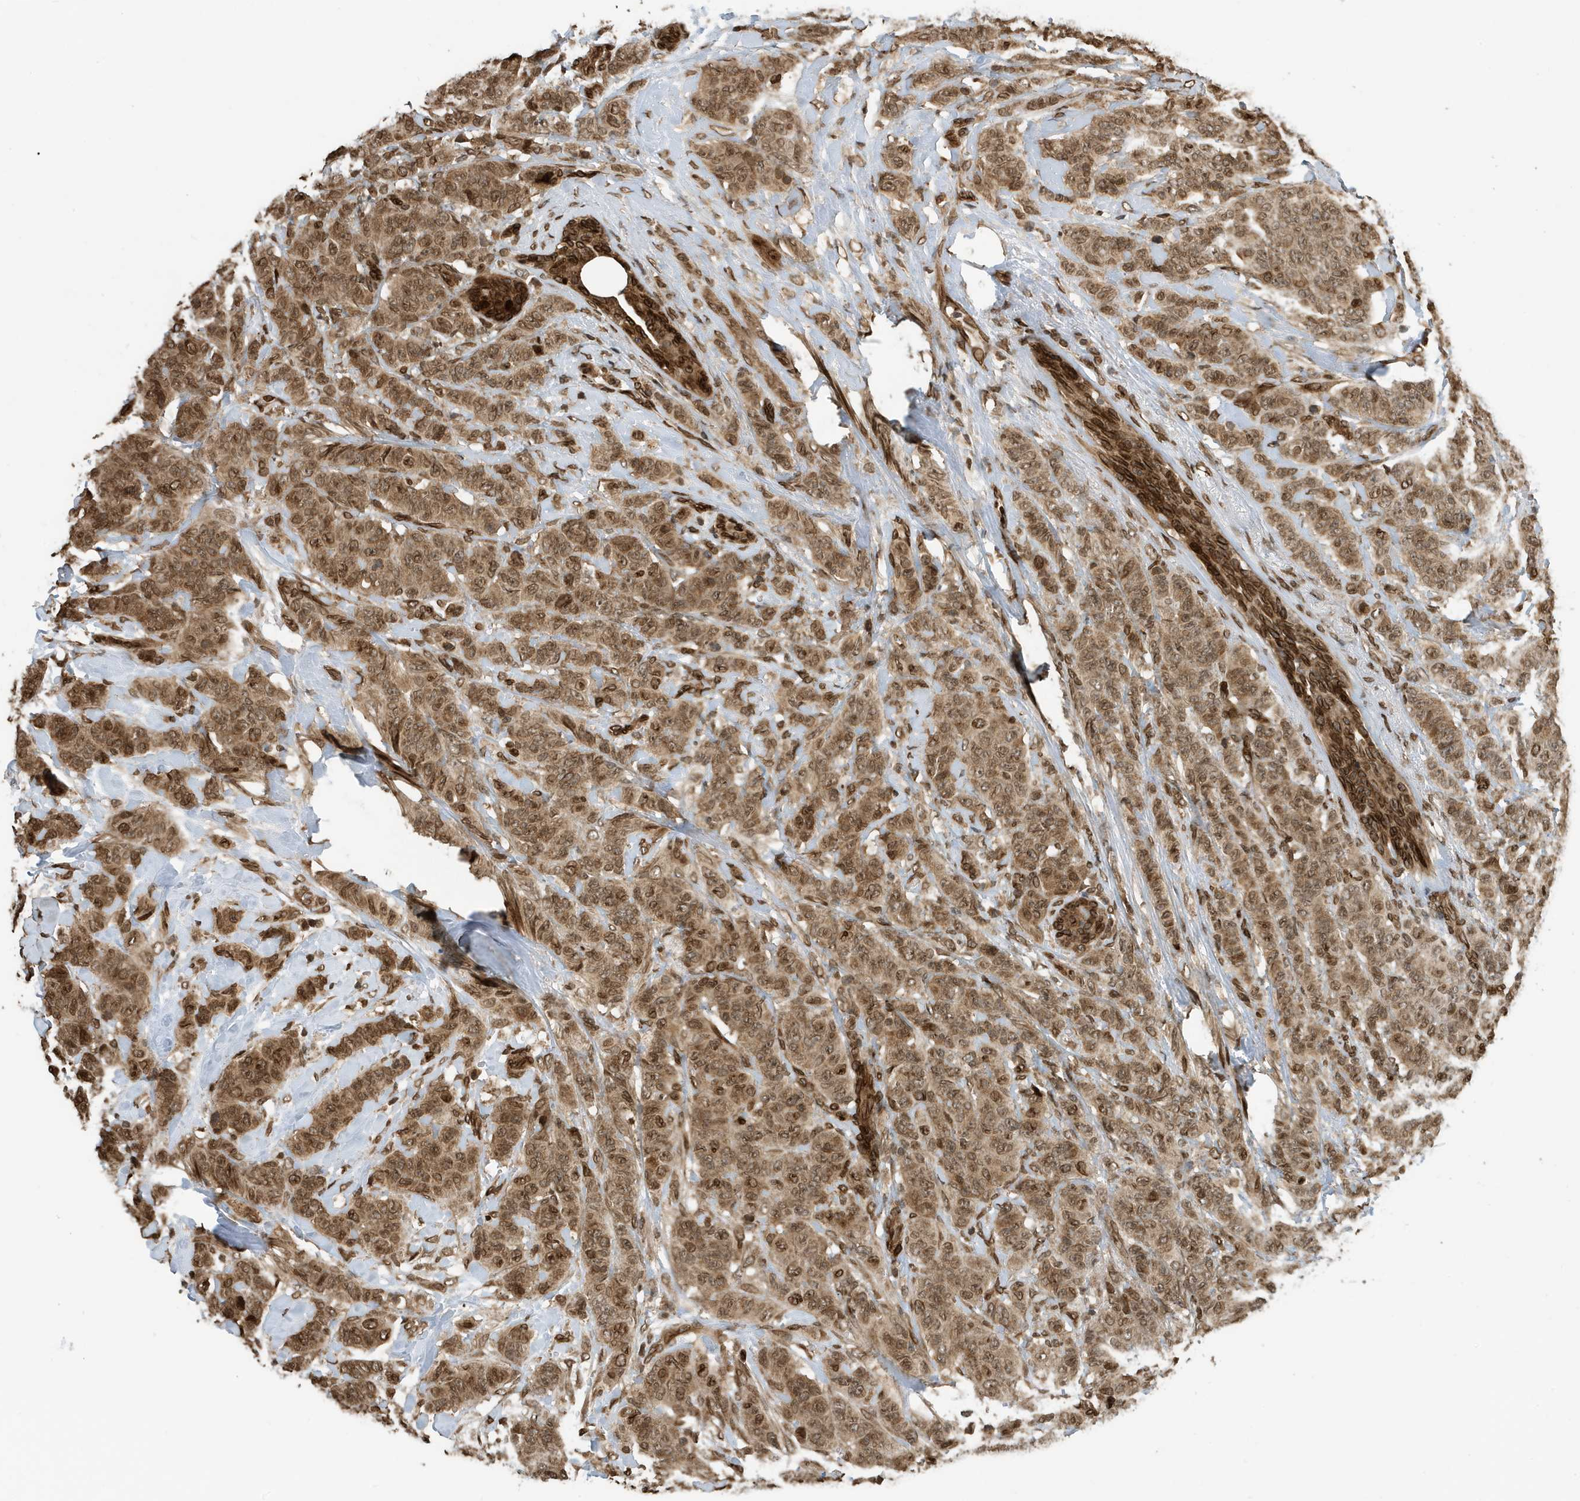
{"staining": {"intensity": "moderate", "quantity": ">75%", "location": "cytoplasmic/membranous,nuclear"}, "tissue": "breast cancer", "cell_type": "Tumor cells", "image_type": "cancer", "snomed": [{"axis": "morphology", "description": "Normal tissue, NOS"}, {"axis": "morphology", "description": "Duct carcinoma"}, {"axis": "topography", "description": "Breast"}], "caption": "Protein staining by immunohistochemistry displays moderate cytoplasmic/membranous and nuclear staining in approximately >75% of tumor cells in breast cancer (infiltrating ductal carcinoma). (brown staining indicates protein expression, while blue staining denotes nuclei).", "gene": "DUSP18", "patient": {"sex": "female", "age": 40}}